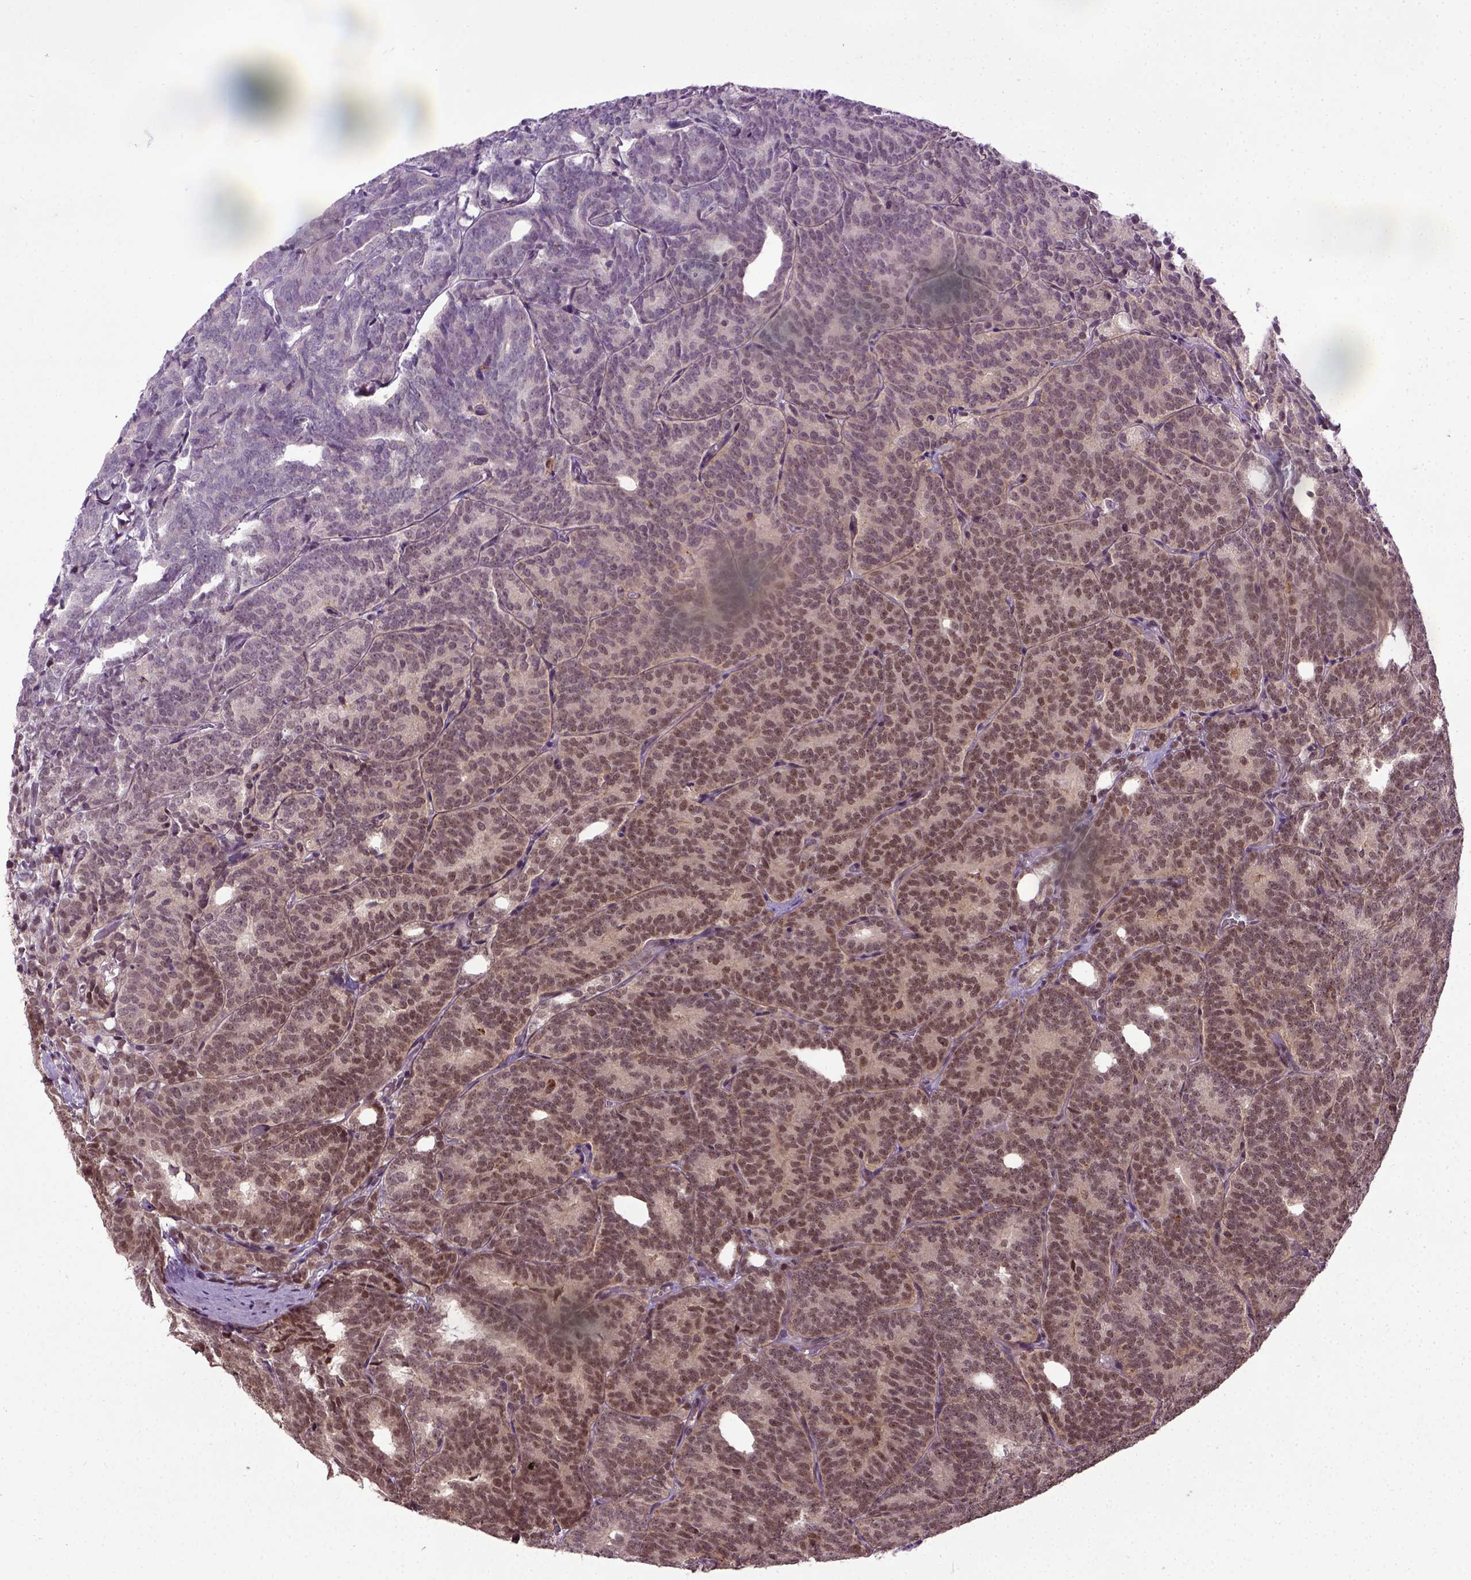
{"staining": {"intensity": "moderate", "quantity": ">75%", "location": "nuclear"}, "tissue": "prostate cancer", "cell_type": "Tumor cells", "image_type": "cancer", "snomed": [{"axis": "morphology", "description": "Adenocarcinoma, High grade"}, {"axis": "topography", "description": "Prostate"}], "caption": "High-magnification brightfield microscopy of adenocarcinoma (high-grade) (prostate) stained with DAB (3,3'-diaminobenzidine) (brown) and counterstained with hematoxylin (blue). tumor cells exhibit moderate nuclear staining is seen in approximately>75% of cells.", "gene": "UBA3", "patient": {"sex": "male", "age": 53}}